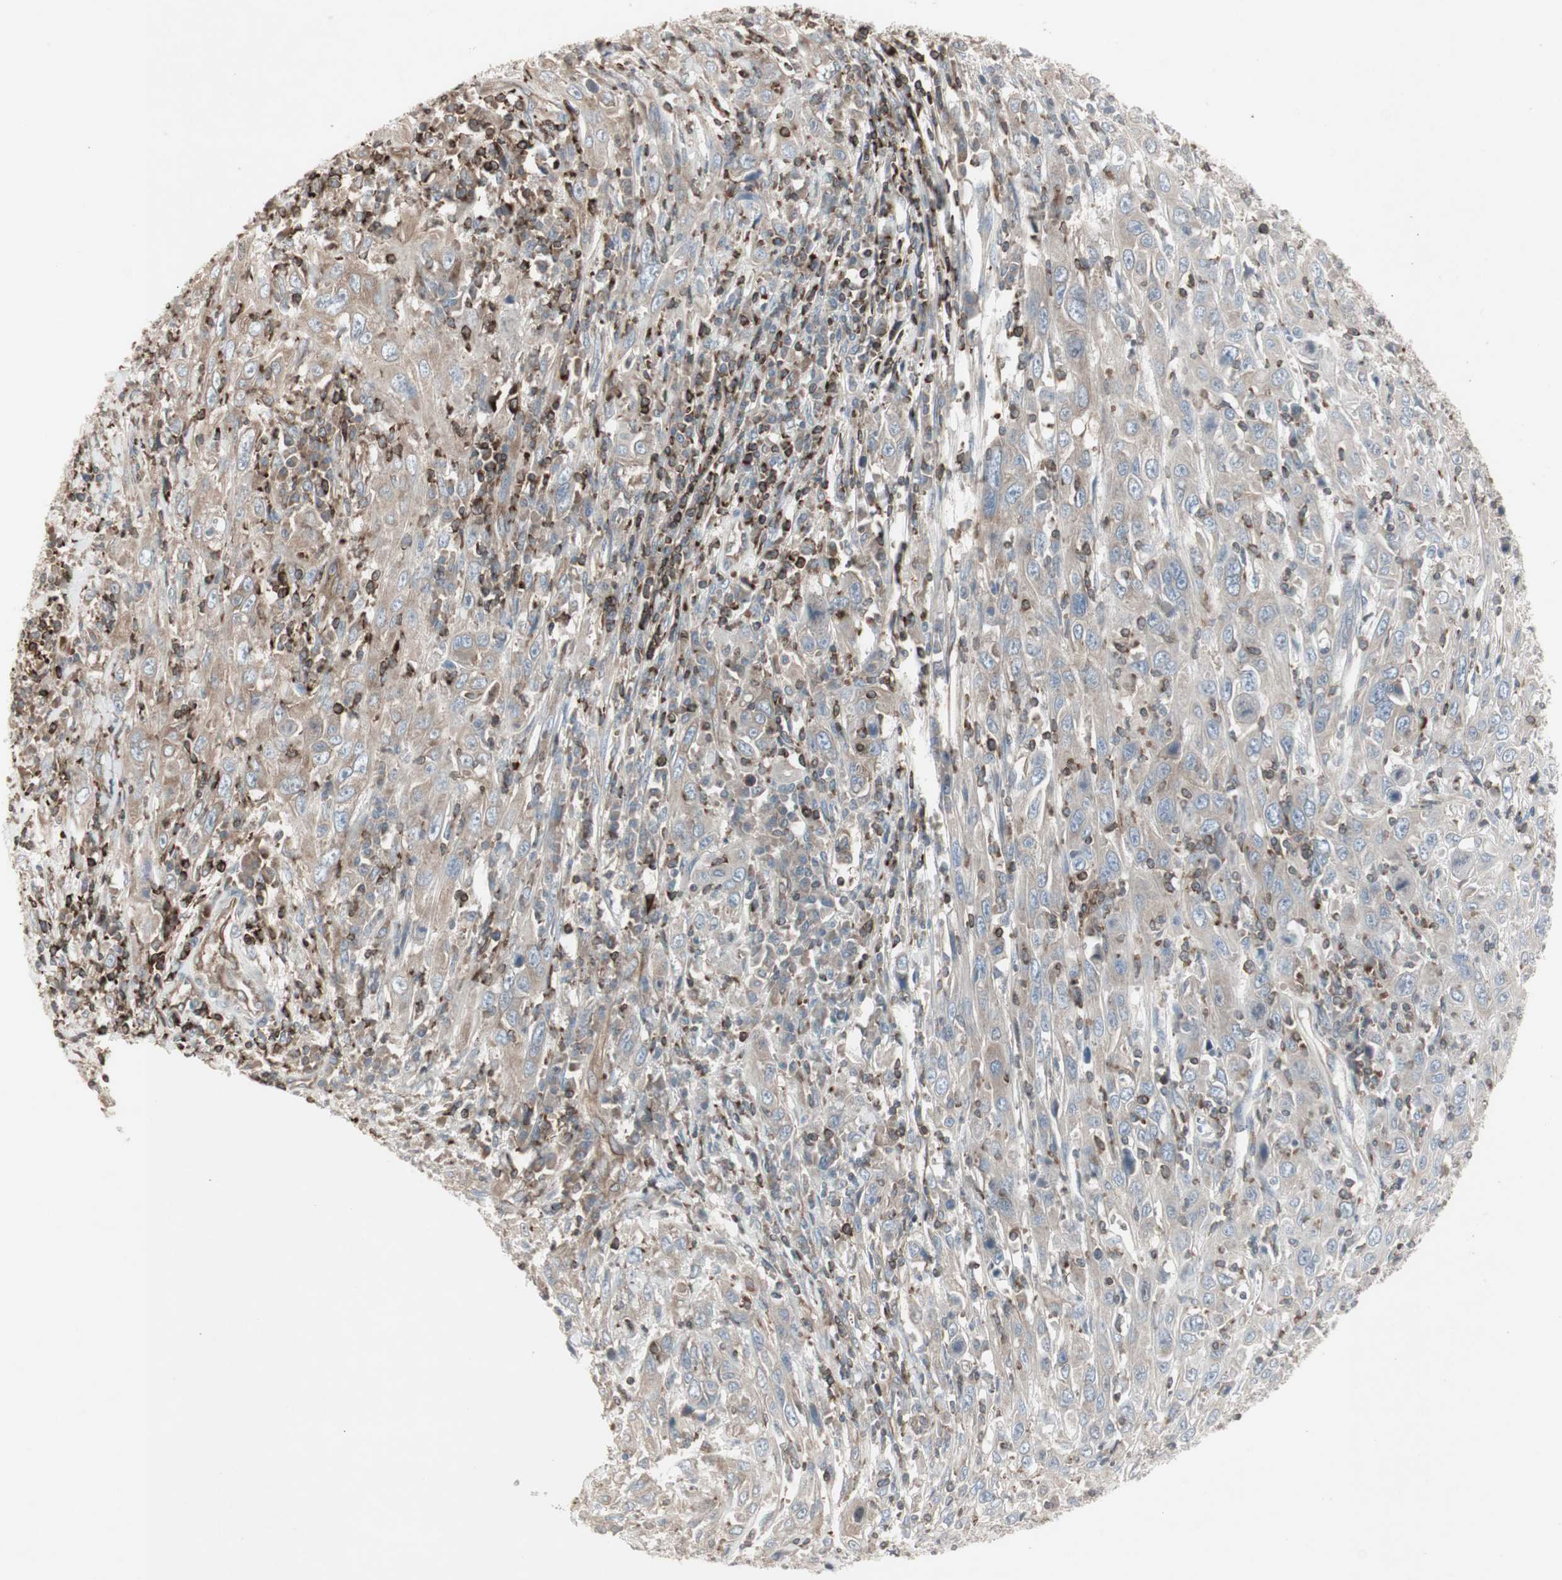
{"staining": {"intensity": "weak", "quantity": ">75%", "location": "cytoplasmic/membranous"}, "tissue": "cervical cancer", "cell_type": "Tumor cells", "image_type": "cancer", "snomed": [{"axis": "morphology", "description": "Squamous cell carcinoma, NOS"}, {"axis": "topography", "description": "Cervix"}], "caption": "An immunohistochemistry (IHC) micrograph of neoplastic tissue is shown. Protein staining in brown shows weak cytoplasmic/membranous positivity in squamous cell carcinoma (cervical) within tumor cells.", "gene": "ARHGEF1", "patient": {"sex": "female", "age": 46}}